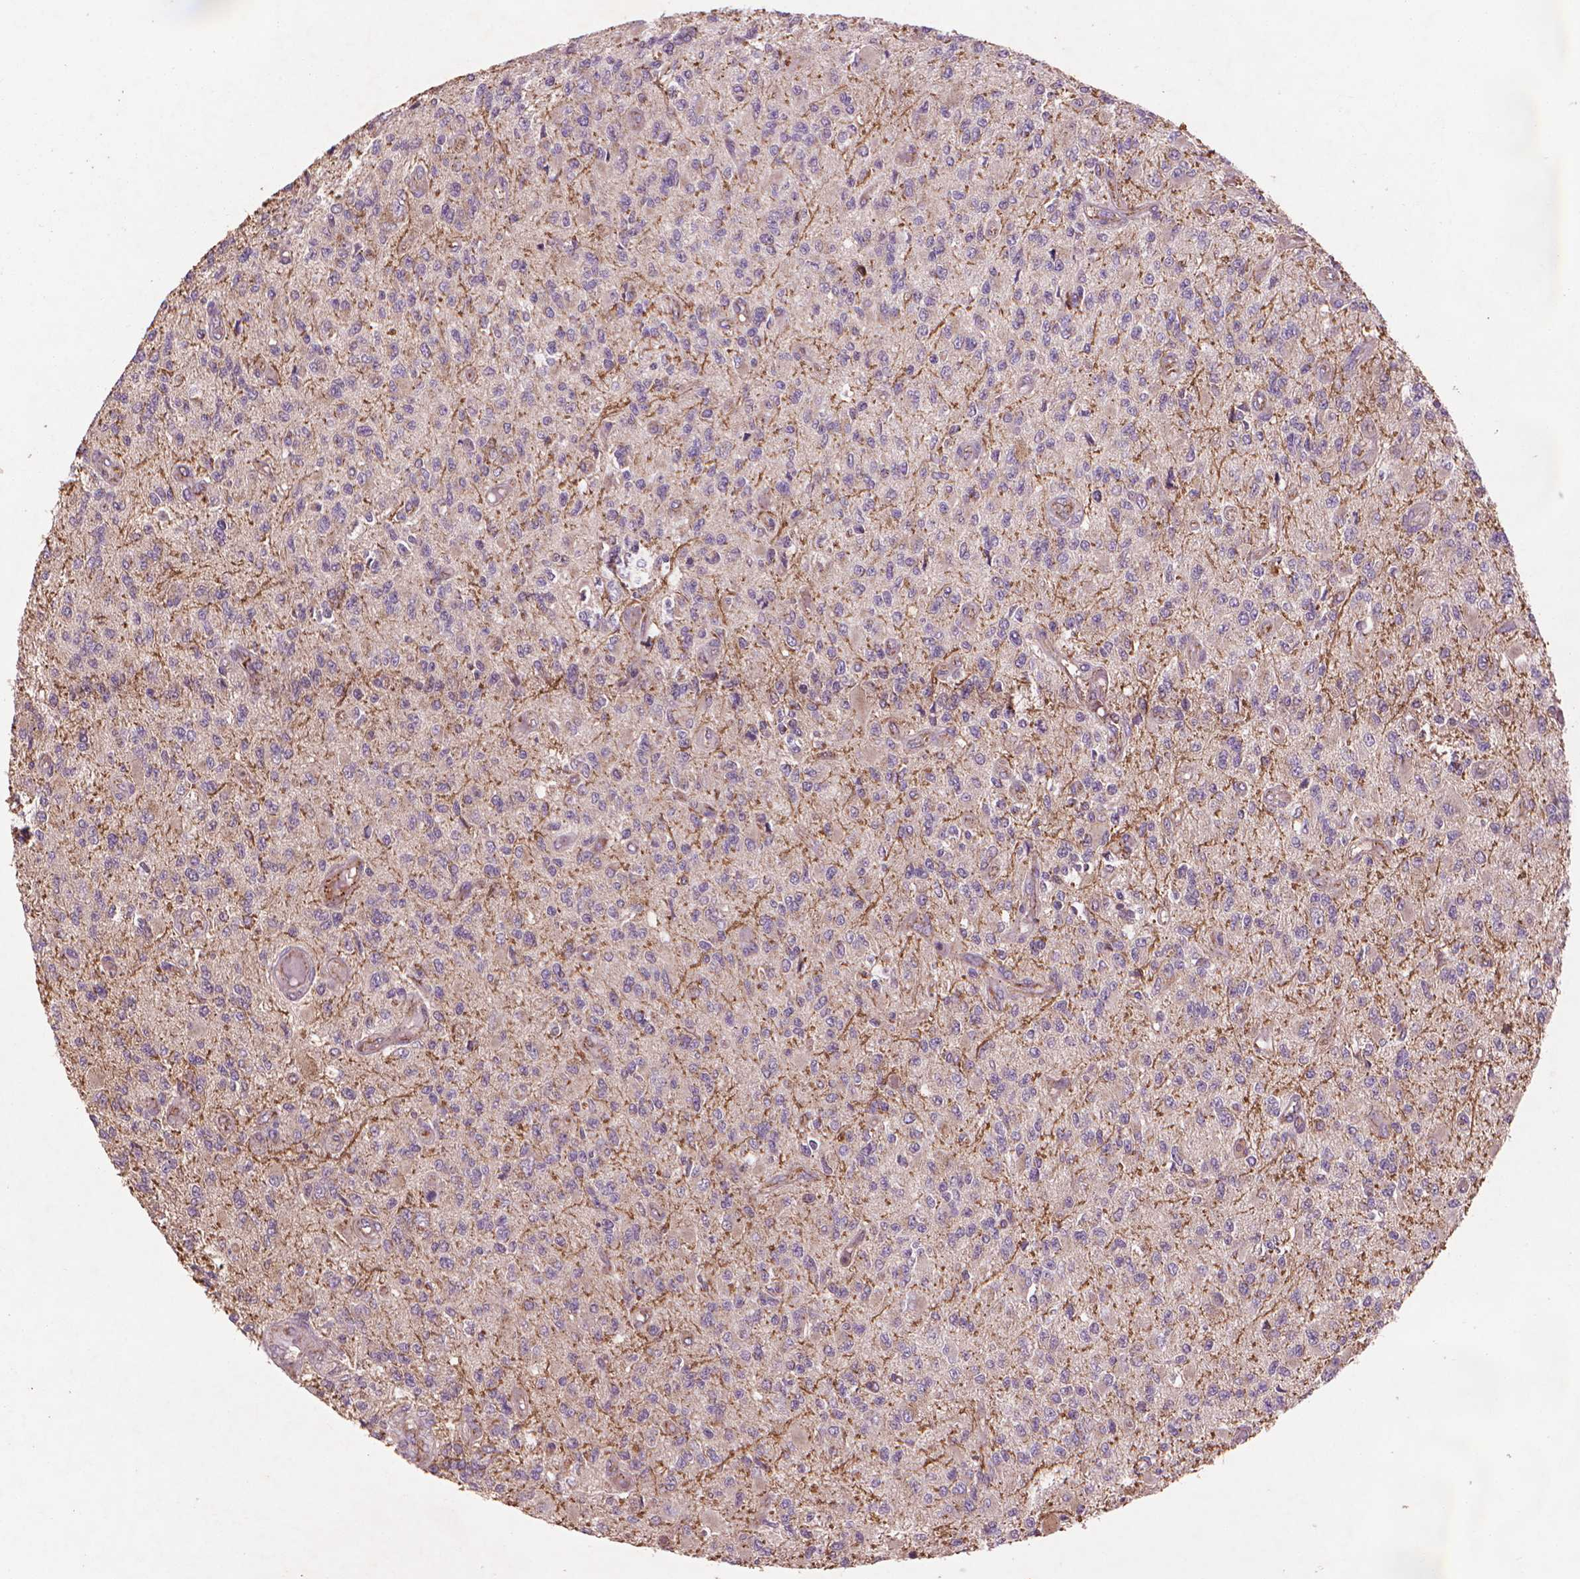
{"staining": {"intensity": "negative", "quantity": "none", "location": "none"}, "tissue": "glioma", "cell_type": "Tumor cells", "image_type": "cancer", "snomed": [{"axis": "morphology", "description": "Glioma, malignant, High grade"}, {"axis": "topography", "description": "Brain"}], "caption": "Tumor cells show no significant protein expression in glioma.", "gene": "NLRX1", "patient": {"sex": "female", "age": 63}}